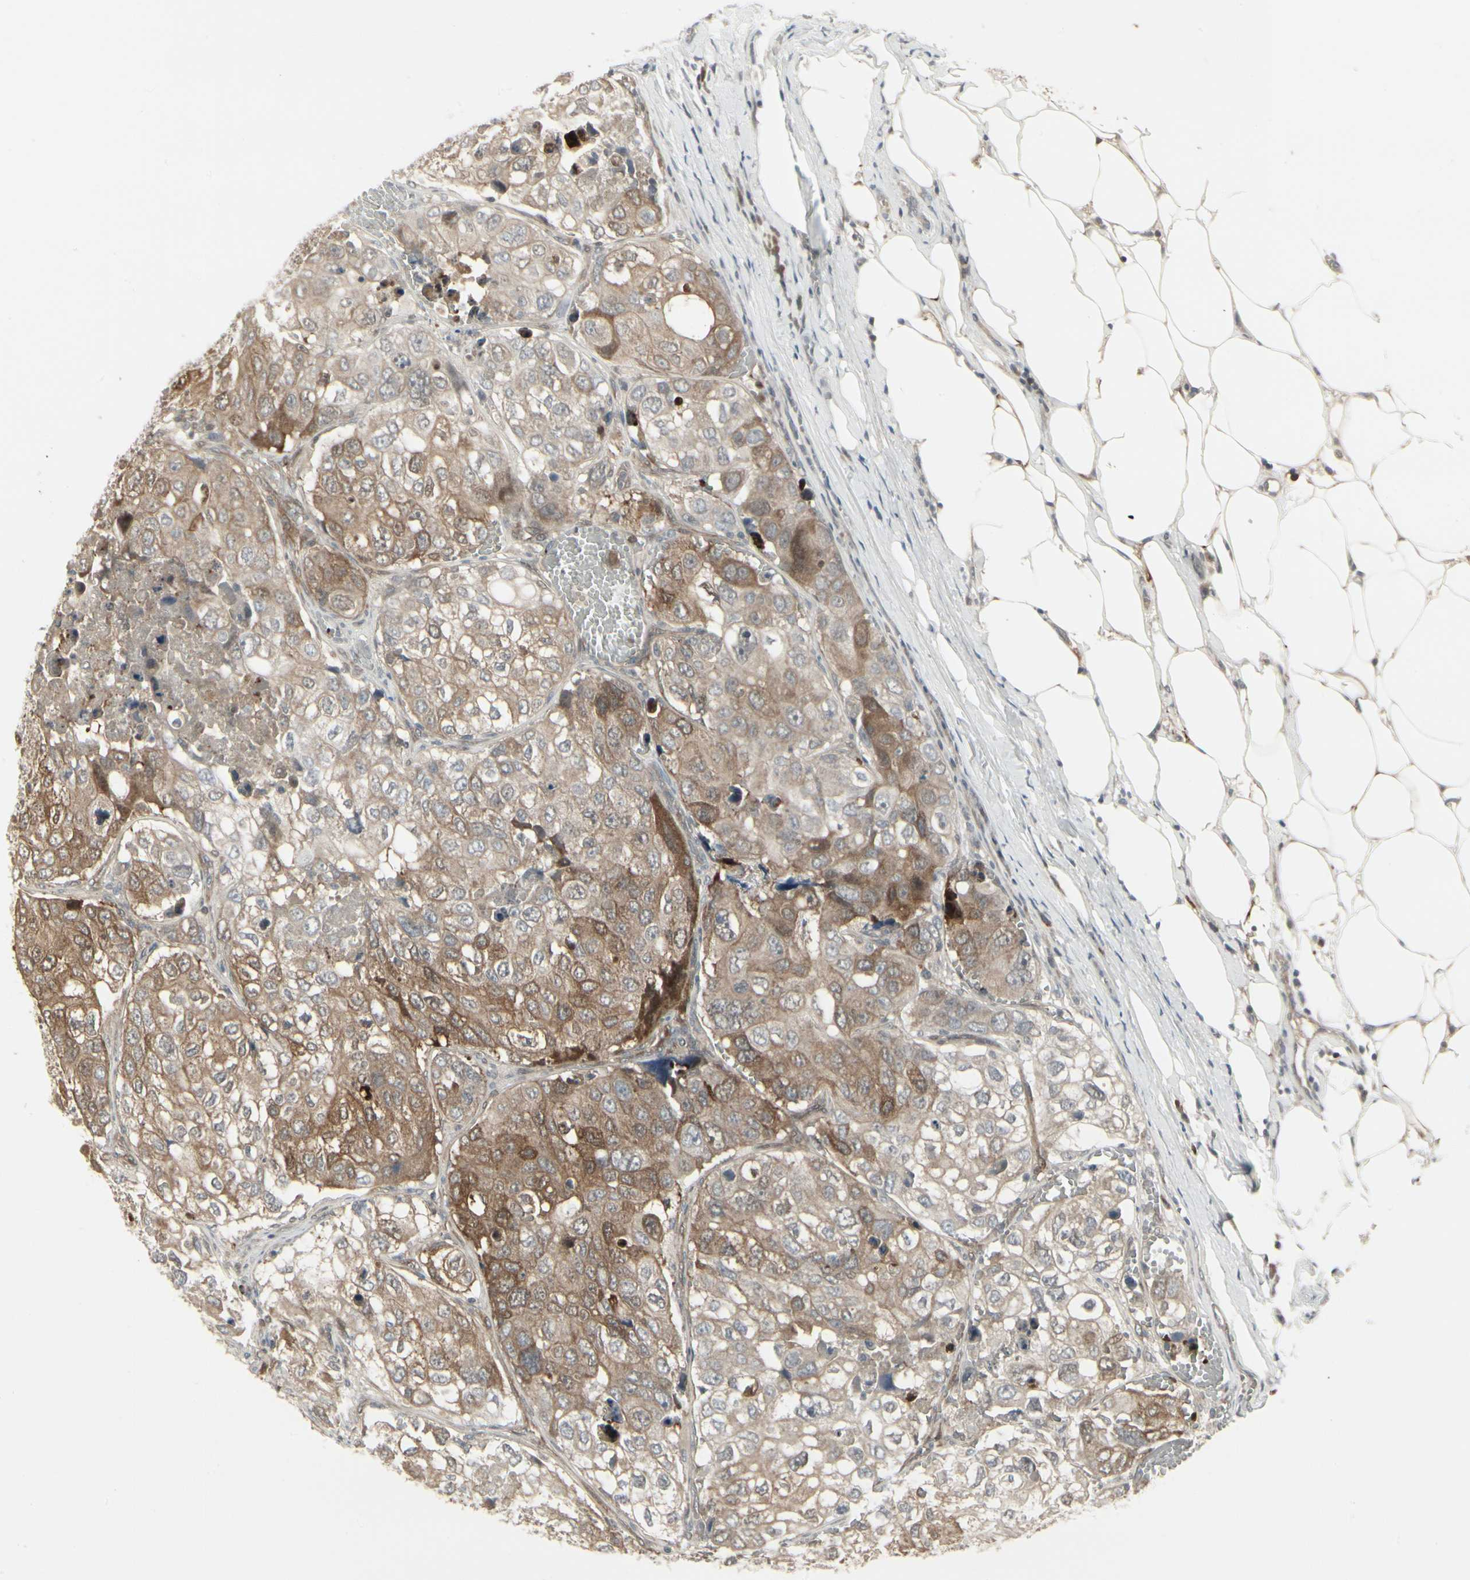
{"staining": {"intensity": "moderate", "quantity": ">75%", "location": "cytoplasmic/membranous"}, "tissue": "urothelial cancer", "cell_type": "Tumor cells", "image_type": "cancer", "snomed": [{"axis": "morphology", "description": "Urothelial carcinoma, High grade"}, {"axis": "topography", "description": "Lymph node"}, {"axis": "topography", "description": "Urinary bladder"}], "caption": "High-grade urothelial carcinoma stained for a protein reveals moderate cytoplasmic/membranous positivity in tumor cells.", "gene": "IGFBP6", "patient": {"sex": "male", "age": 51}}